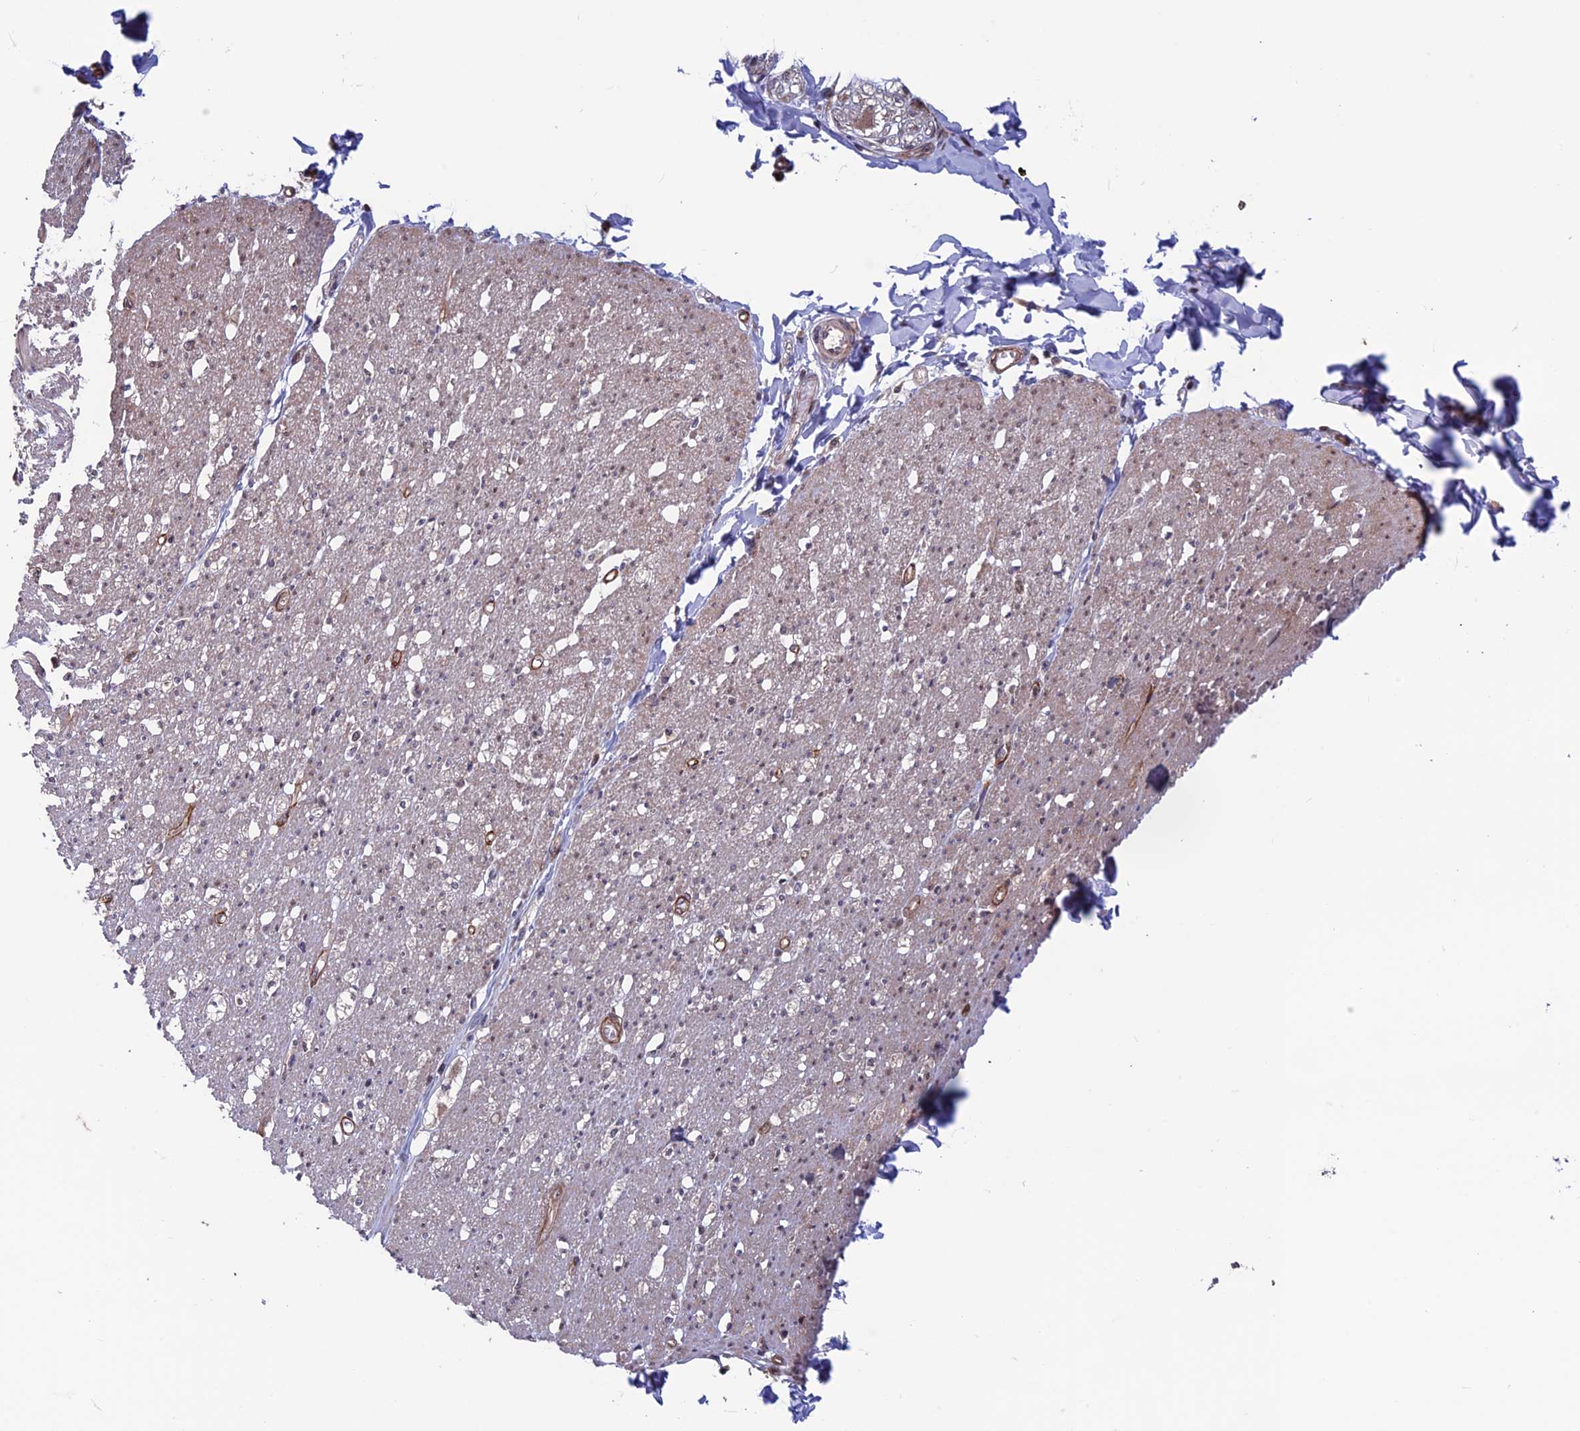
{"staining": {"intensity": "weak", "quantity": "<25%", "location": "cytoplasmic/membranous"}, "tissue": "smooth muscle", "cell_type": "Smooth muscle cells", "image_type": "normal", "snomed": [{"axis": "morphology", "description": "Normal tissue, NOS"}, {"axis": "morphology", "description": "Adenocarcinoma, NOS"}, {"axis": "topography", "description": "Colon"}, {"axis": "topography", "description": "Peripheral nerve tissue"}], "caption": "Micrograph shows no significant protein expression in smooth muscle cells of benign smooth muscle.", "gene": "MAST2", "patient": {"sex": "male", "age": 14}}